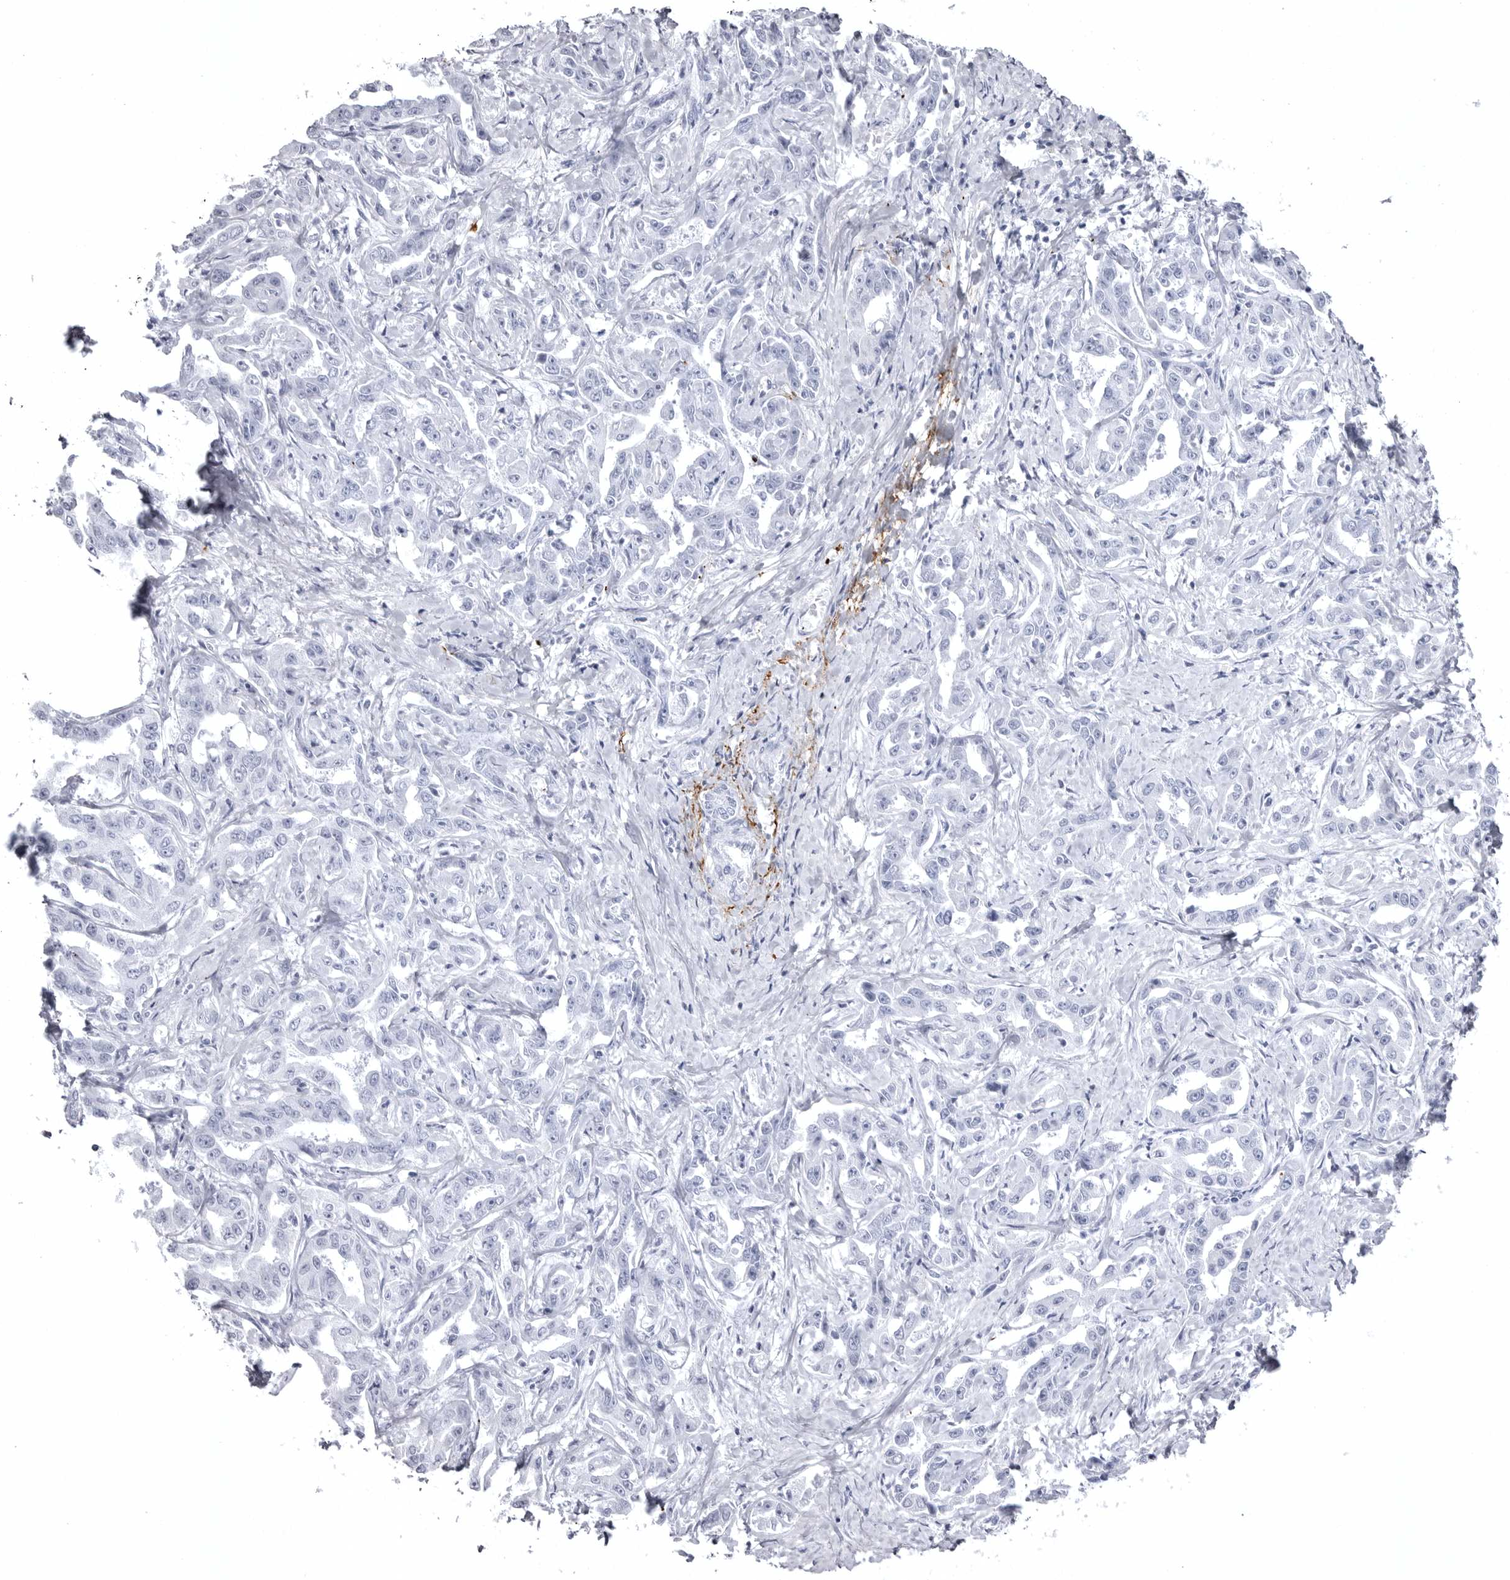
{"staining": {"intensity": "negative", "quantity": "none", "location": "none"}, "tissue": "liver cancer", "cell_type": "Tumor cells", "image_type": "cancer", "snomed": [{"axis": "morphology", "description": "Cholangiocarcinoma"}, {"axis": "topography", "description": "Liver"}], "caption": "This is an immunohistochemistry image of human liver cholangiocarcinoma. There is no expression in tumor cells.", "gene": "COL26A1", "patient": {"sex": "male", "age": 59}}